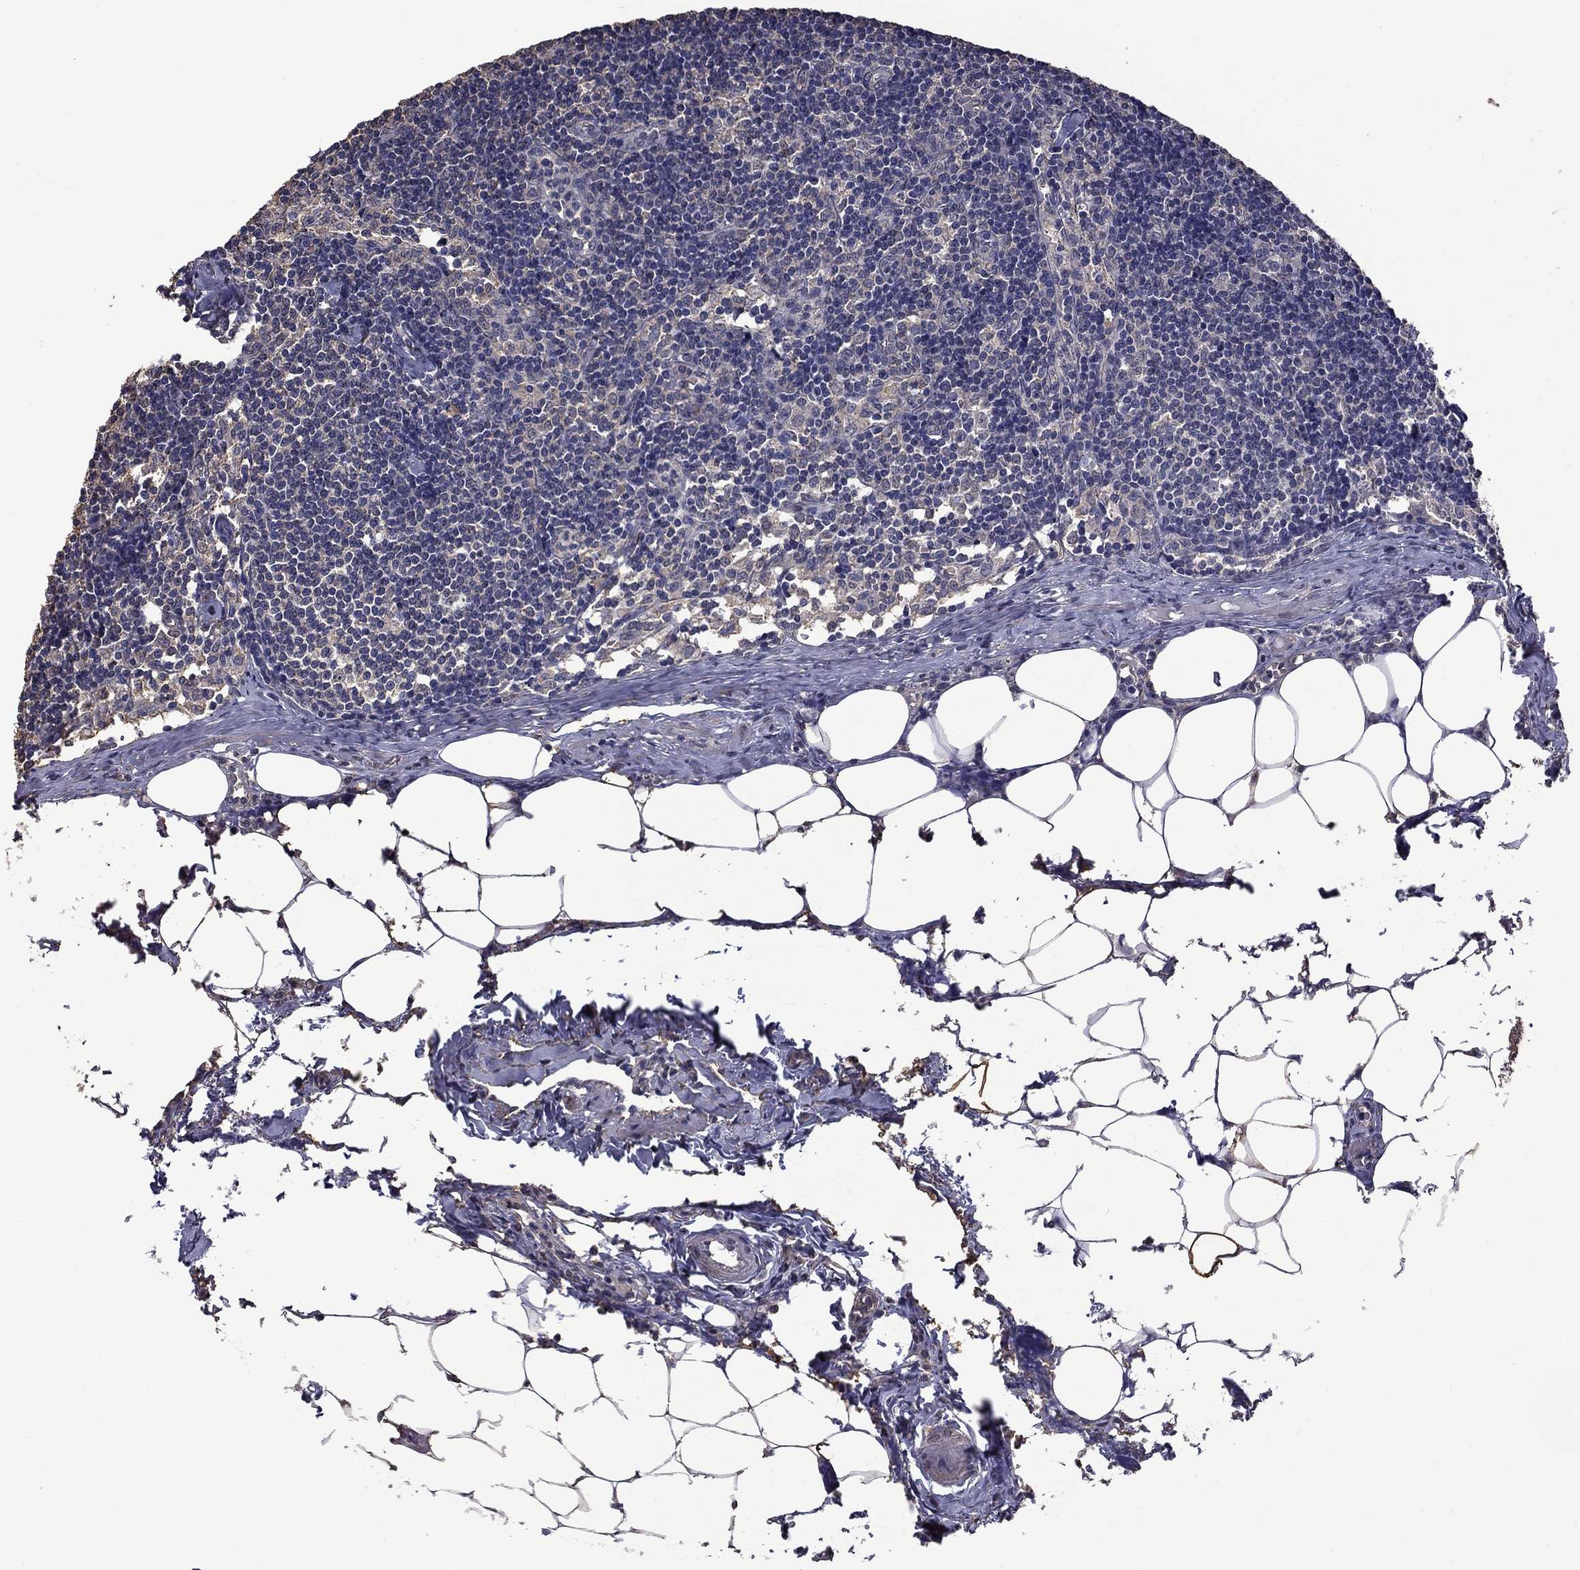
{"staining": {"intensity": "negative", "quantity": "none", "location": "none"}, "tissue": "lymph node", "cell_type": "Germinal center cells", "image_type": "normal", "snomed": [{"axis": "morphology", "description": "Normal tissue, NOS"}, {"axis": "topography", "description": "Lymph node"}], "caption": "This is an immunohistochemistry (IHC) micrograph of normal human lymph node. There is no expression in germinal center cells.", "gene": "MFAP3L", "patient": {"sex": "female", "age": 51}}